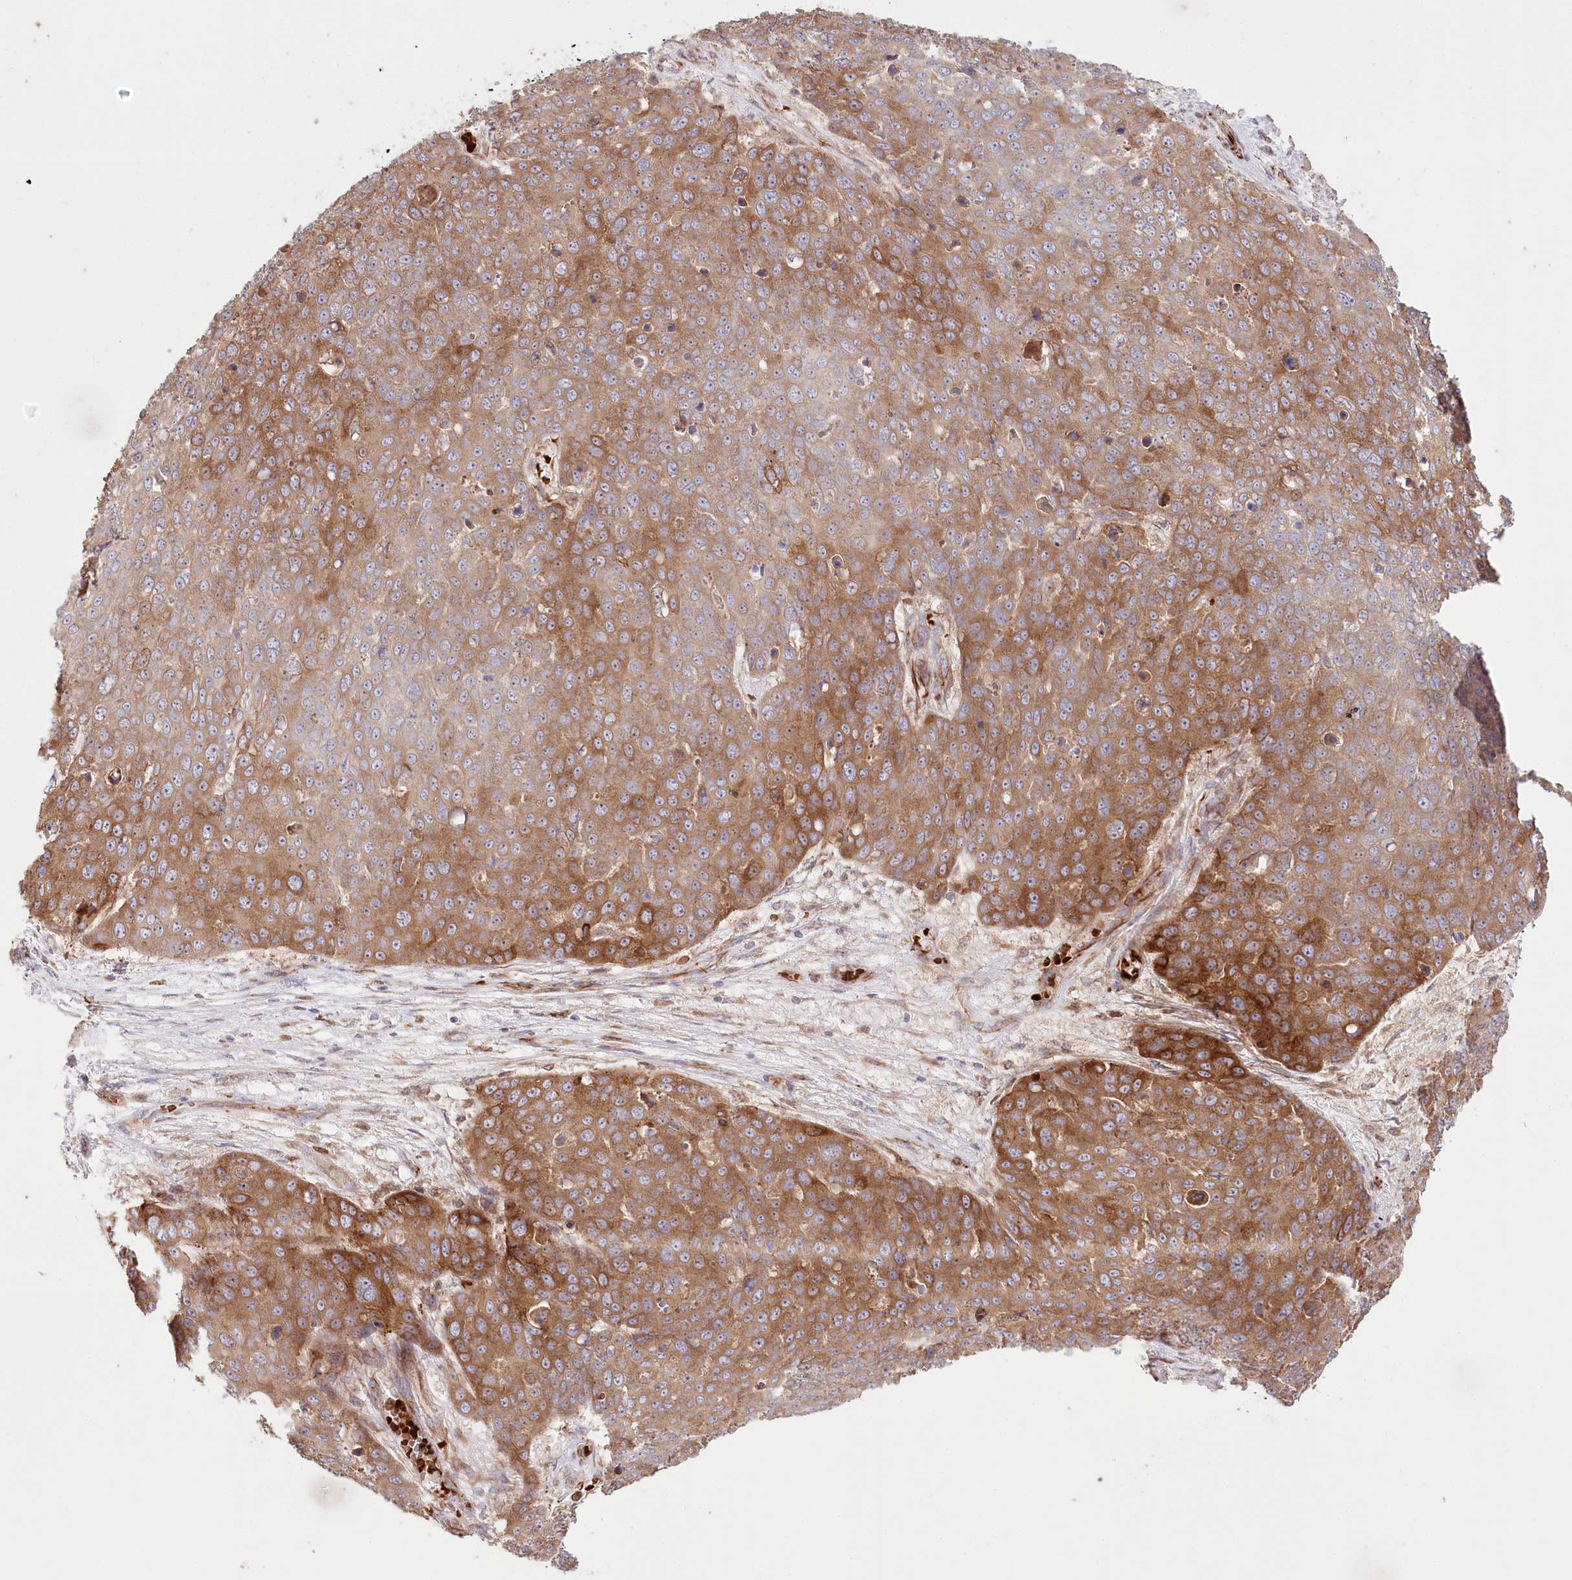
{"staining": {"intensity": "moderate", "quantity": ">75%", "location": "cytoplasmic/membranous"}, "tissue": "skin cancer", "cell_type": "Tumor cells", "image_type": "cancer", "snomed": [{"axis": "morphology", "description": "Squamous cell carcinoma, NOS"}, {"axis": "topography", "description": "Skin"}], "caption": "A medium amount of moderate cytoplasmic/membranous expression is seen in approximately >75% of tumor cells in skin cancer tissue.", "gene": "COMMD3", "patient": {"sex": "male", "age": 71}}